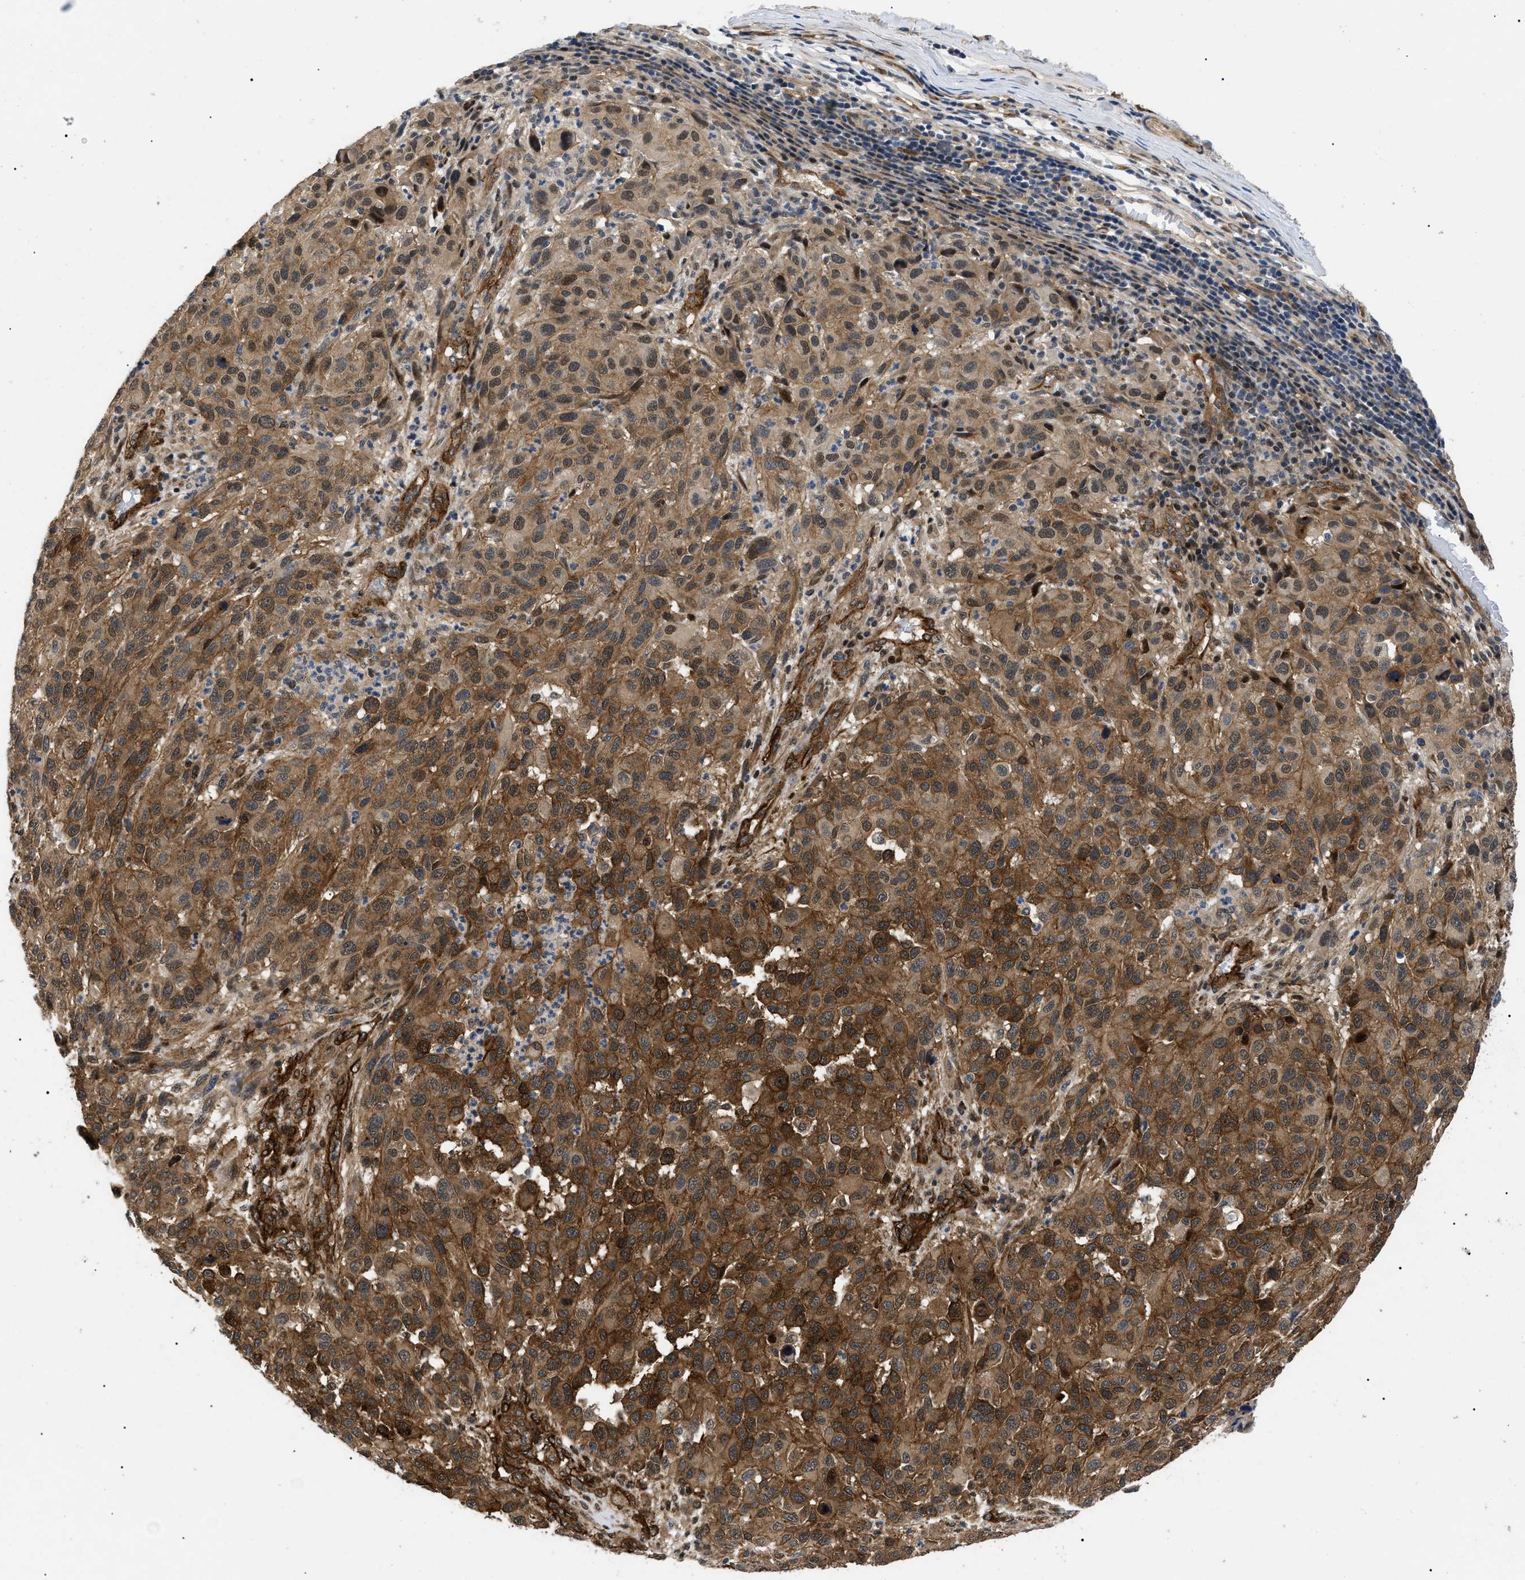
{"staining": {"intensity": "moderate", "quantity": "25%-75%", "location": "cytoplasmic/membranous,nuclear"}, "tissue": "melanoma", "cell_type": "Tumor cells", "image_type": "cancer", "snomed": [{"axis": "morphology", "description": "Malignant melanoma, Metastatic site"}, {"axis": "topography", "description": "Lymph node"}], "caption": "High-magnification brightfield microscopy of malignant melanoma (metastatic site) stained with DAB (brown) and counterstained with hematoxylin (blue). tumor cells exhibit moderate cytoplasmic/membranous and nuclear expression is seen in approximately25%-75% of cells. Immunohistochemistry stains the protein of interest in brown and the nuclei are stained blue.", "gene": "CRCP", "patient": {"sex": "male", "age": 61}}